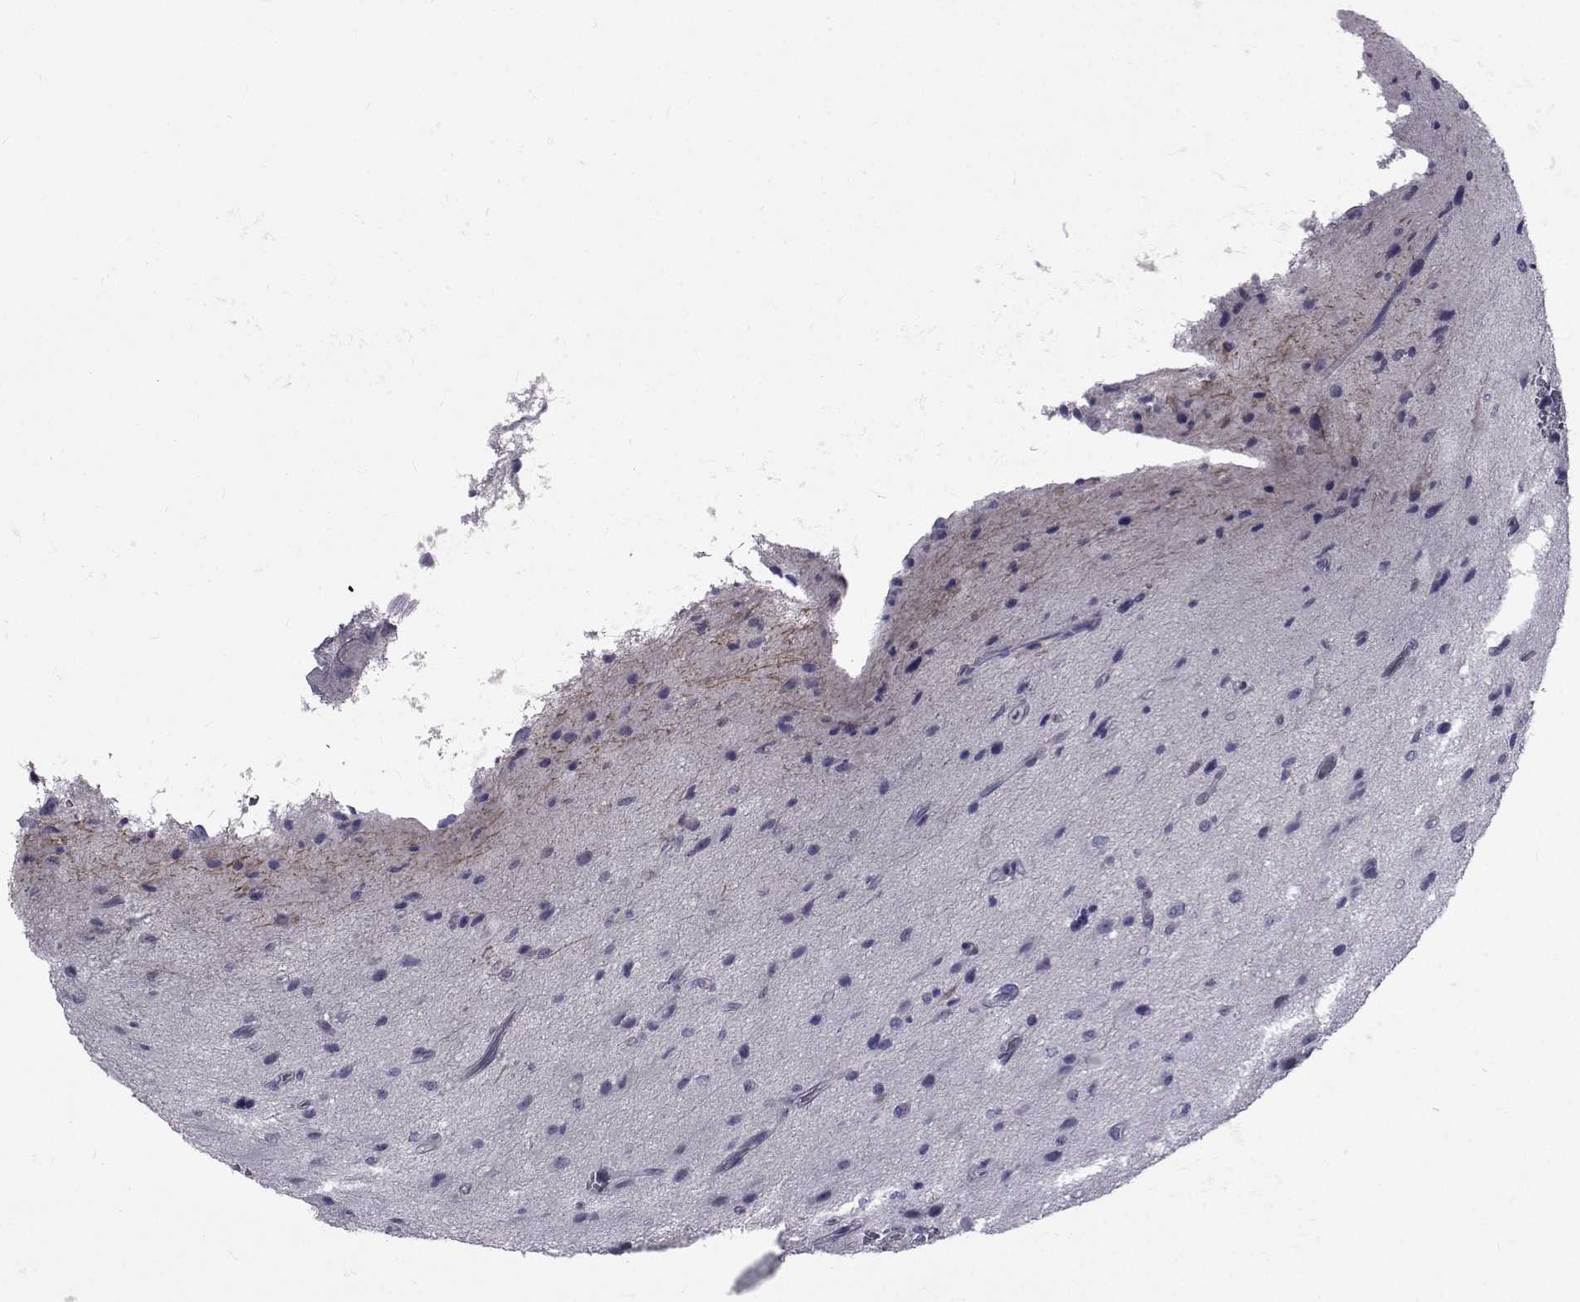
{"staining": {"intensity": "negative", "quantity": "none", "location": "none"}, "tissue": "glioma", "cell_type": "Tumor cells", "image_type": "cancer", "snomed": [{"axis": "morphology", "description": "Glioma, malignant, NOS"}, {"axis": "morphology", "description": "Glioma, malignant, High grade"}, {"axis": "topography", "description": "Brain"}], "caption": "Immunohistochemistry (IHC) of human glioma displays no positivity in tumor cells.", "gene": "SLC30A10", "patient": {"sex": "female", "age": 71}}